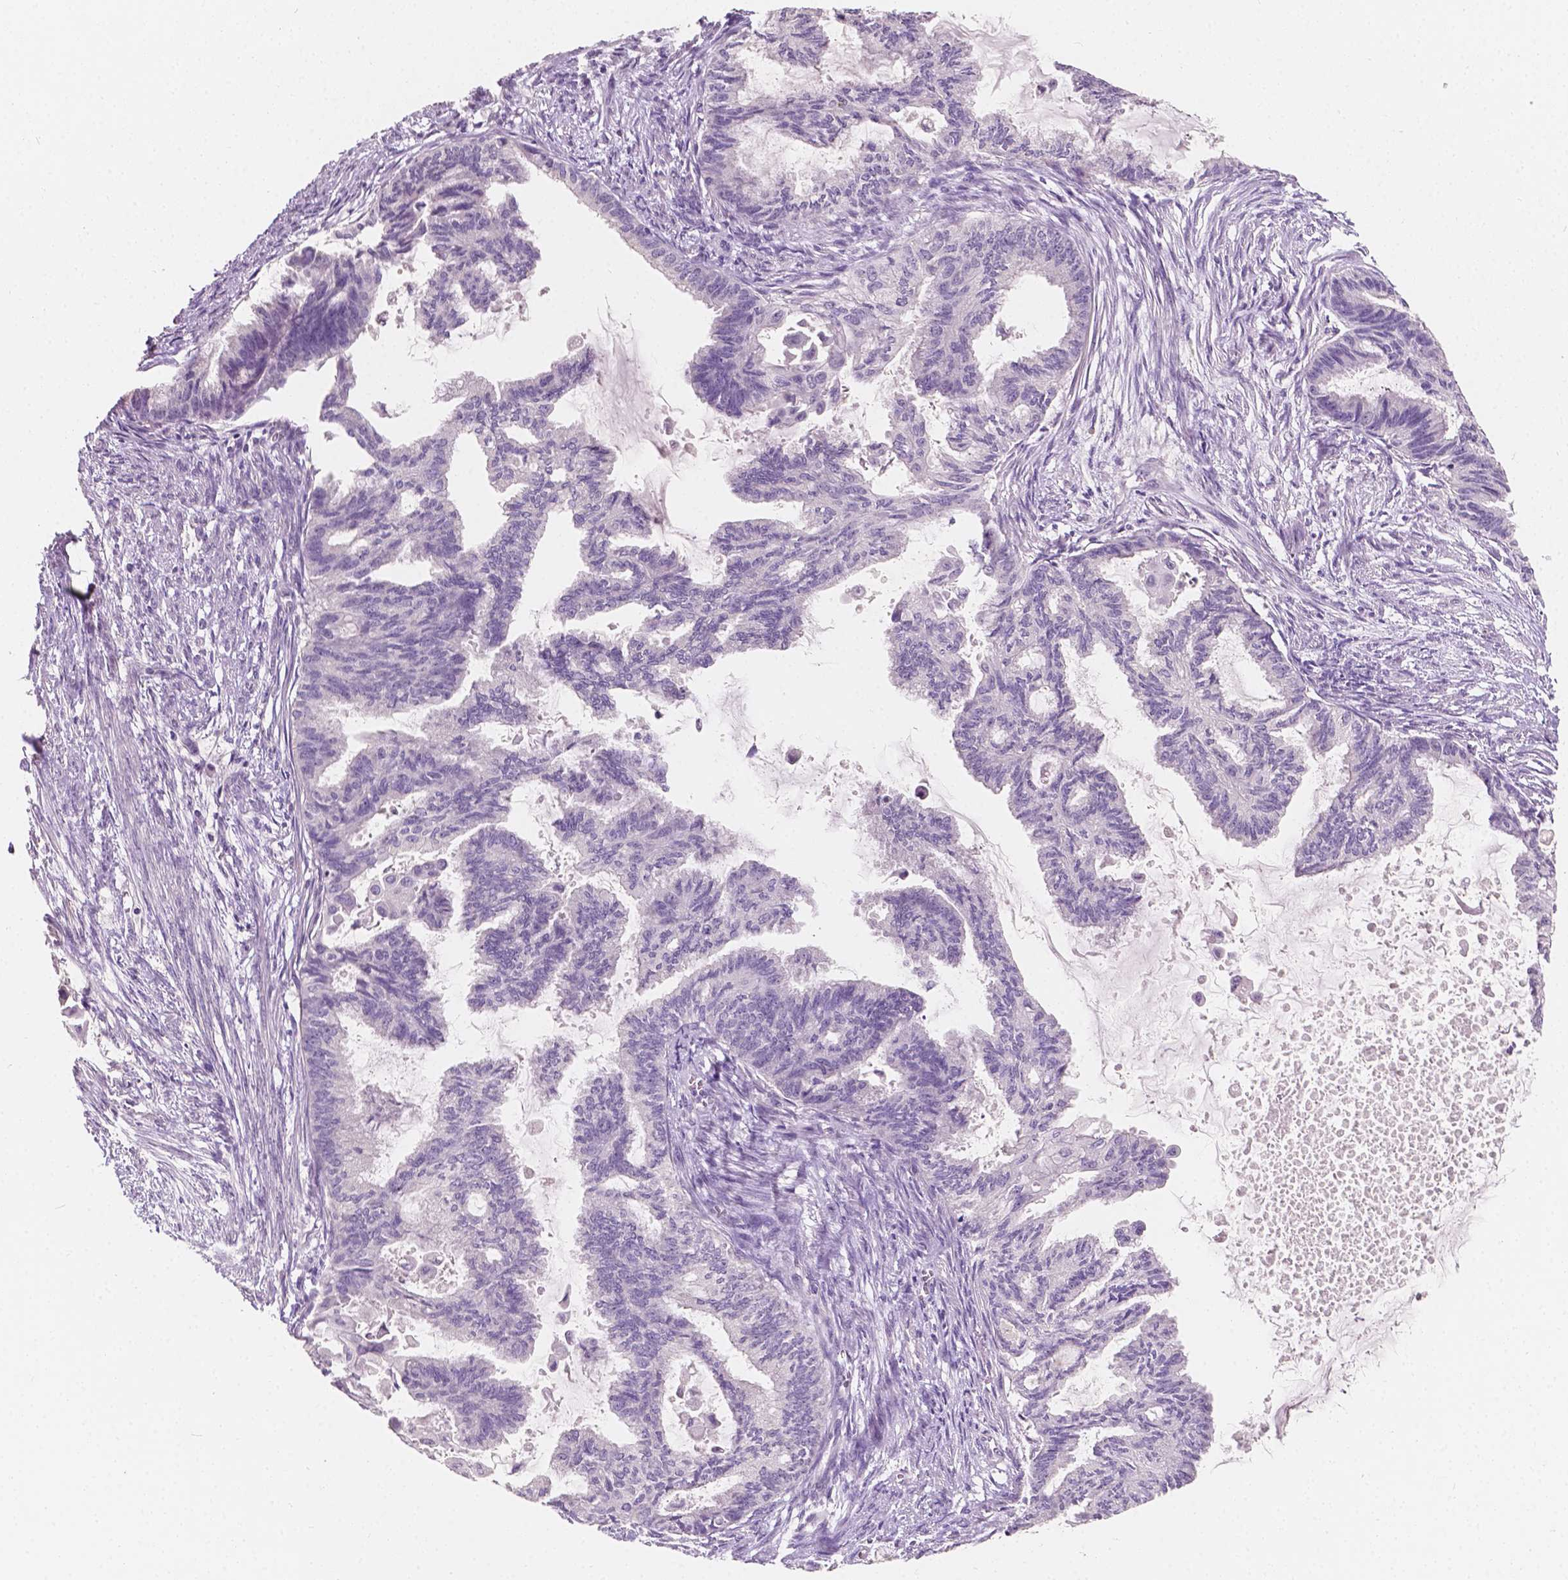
{"staining": {"intensity": "negative", "quantity": "none", "location": "none"}, "tissue": "endometrial cancer", "cell_type": "Tumor cells", "image_type": "cancer", "snomed": [{"axis": "morphology", "description": "Adenocarcinoma, NOS"}, {"axis": "topography", "description": "Endometrium"}], "caption": "Protein analysis of endometrial adenocarcinoma reveals no significant expression in tumor cells.", "gene": "TAL1", "patient": {"sex": "female", "age": 86}}